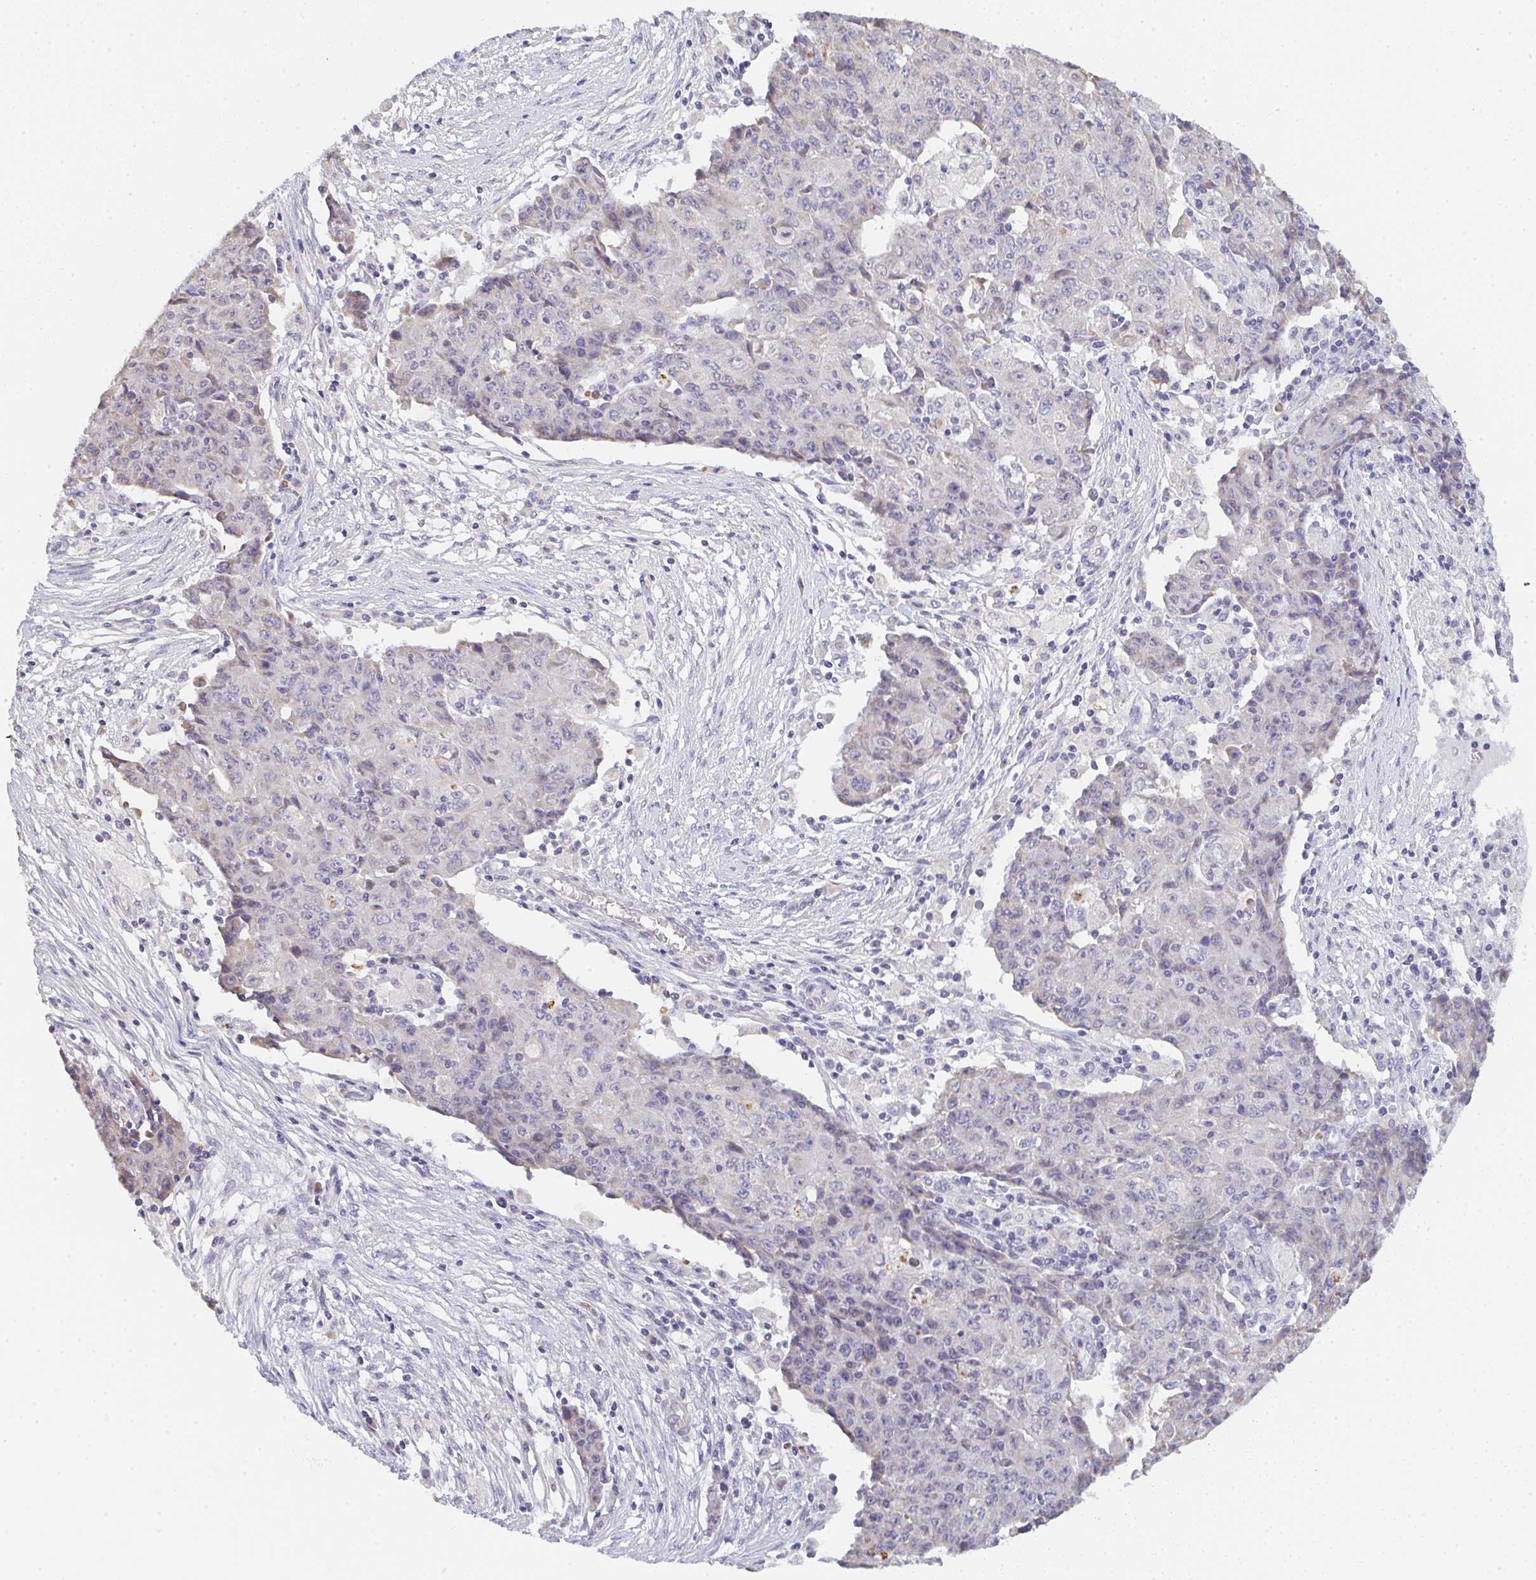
{"staining": {"intensity": "moderate", "quantity": "<25%", "location": "cytoplasmic/membranous"}, "tissue": "ovarian cancer", "cell_type": "Tumor cells", "image_type": "cancer", "snomed": [{"axis": "morphology", "description": "Carcinoma, endometroid"}, {"axis": "topography", "description": "Ovary"}], "caption": "A brown stain shows moderate cytoplasmic/membranous positivity of a protein in human ovarian cancer (endometroid carcinoma) tumor cells.", "gene": "CACNA1S", "patient": {"sex": "female", "age": 42}}